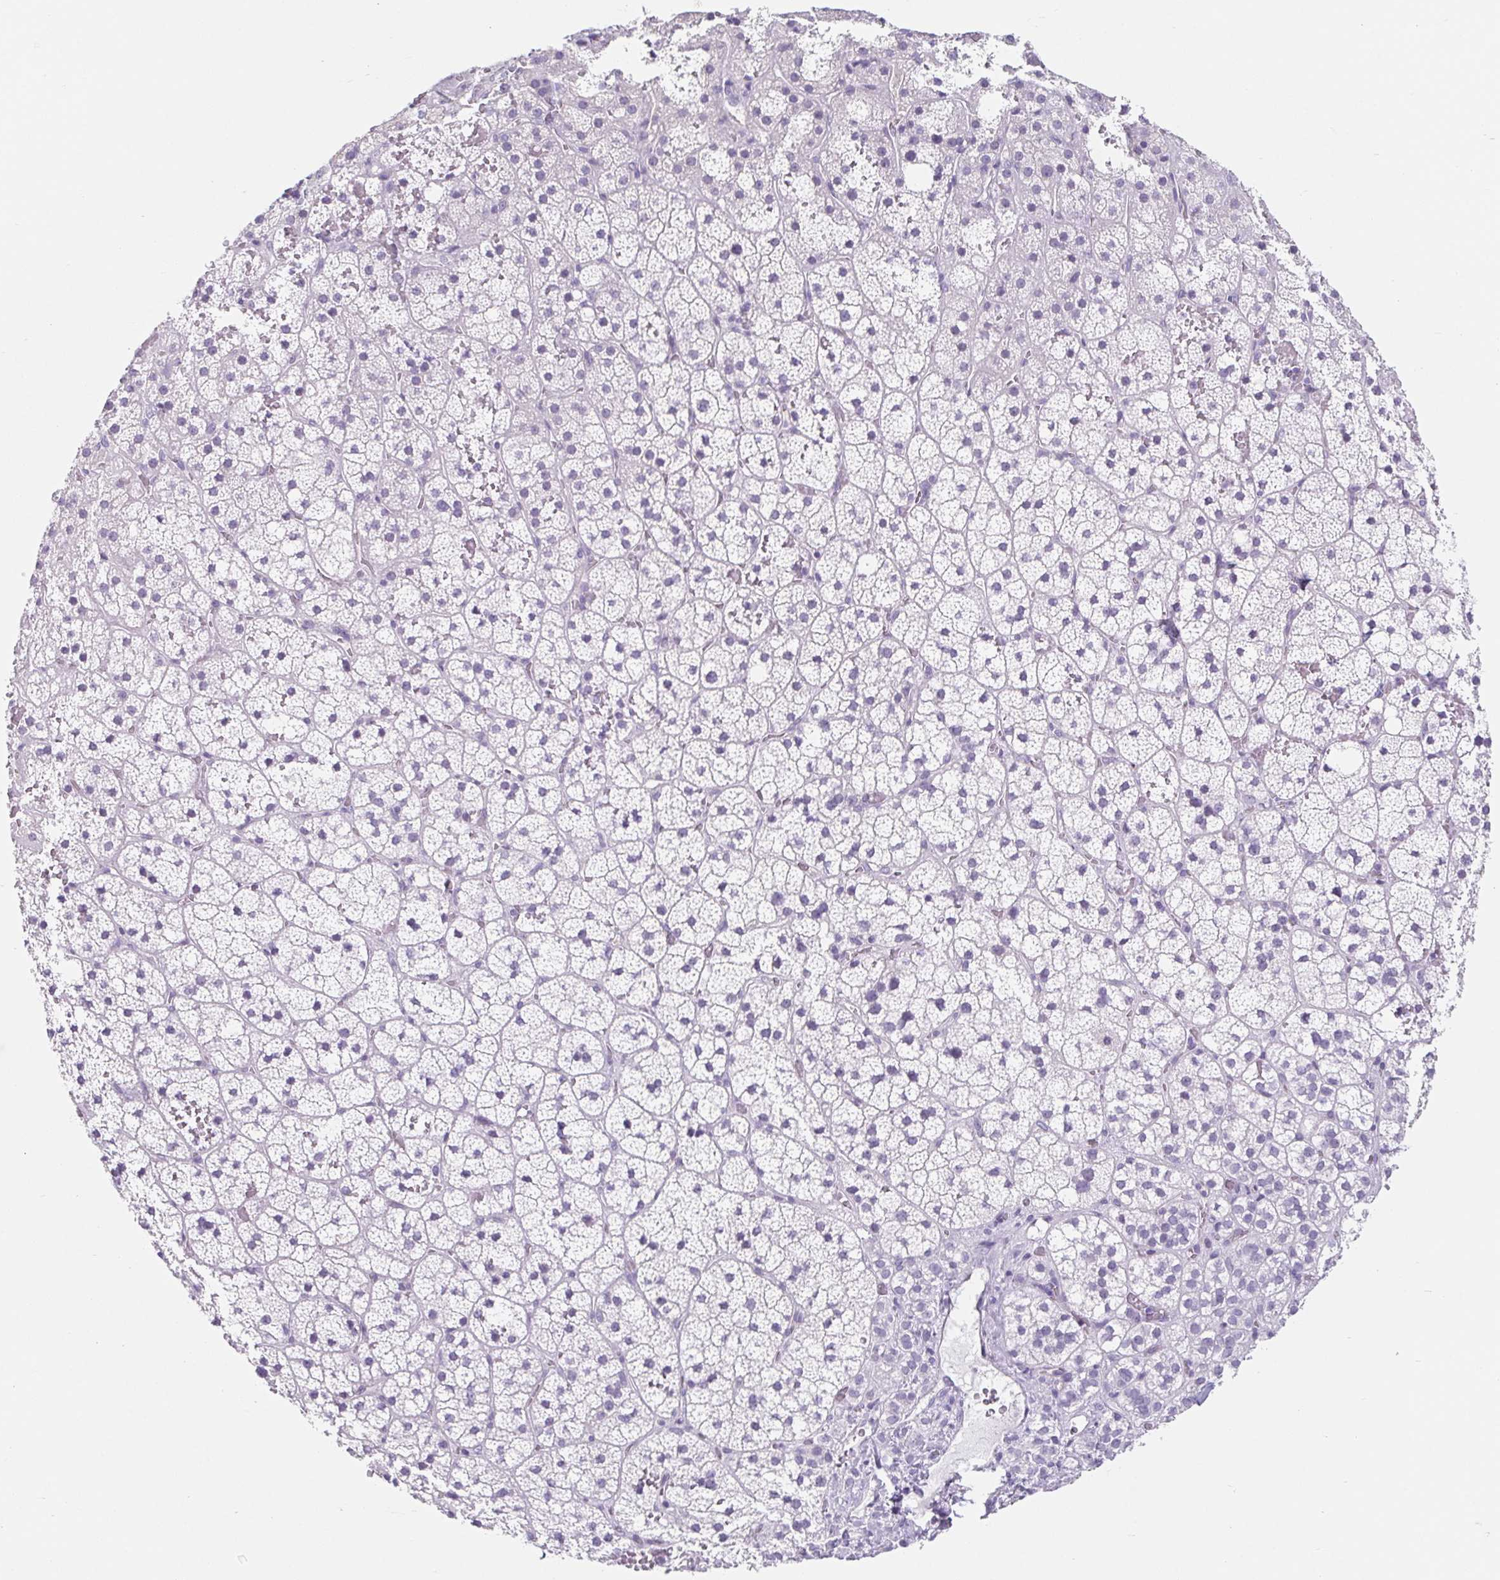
{"staining": {"intensity": "negative", "quantity": "none", "location": "none"}, "tissue": "adrenal gland", "cell_type": "Glandular cells", "image_type": "normal", "snomed": [{"axis": "morphology", "description": "Normal tissue, NOS"}, {"axis": "topography", "description": "Adrenal gland"}], "caption": "The photomicrograph demonstrates no staining of glandular cells in normal adrenal gland.", "gene": "BCAS1", "patient": {"sex": "male", "age": 53}}